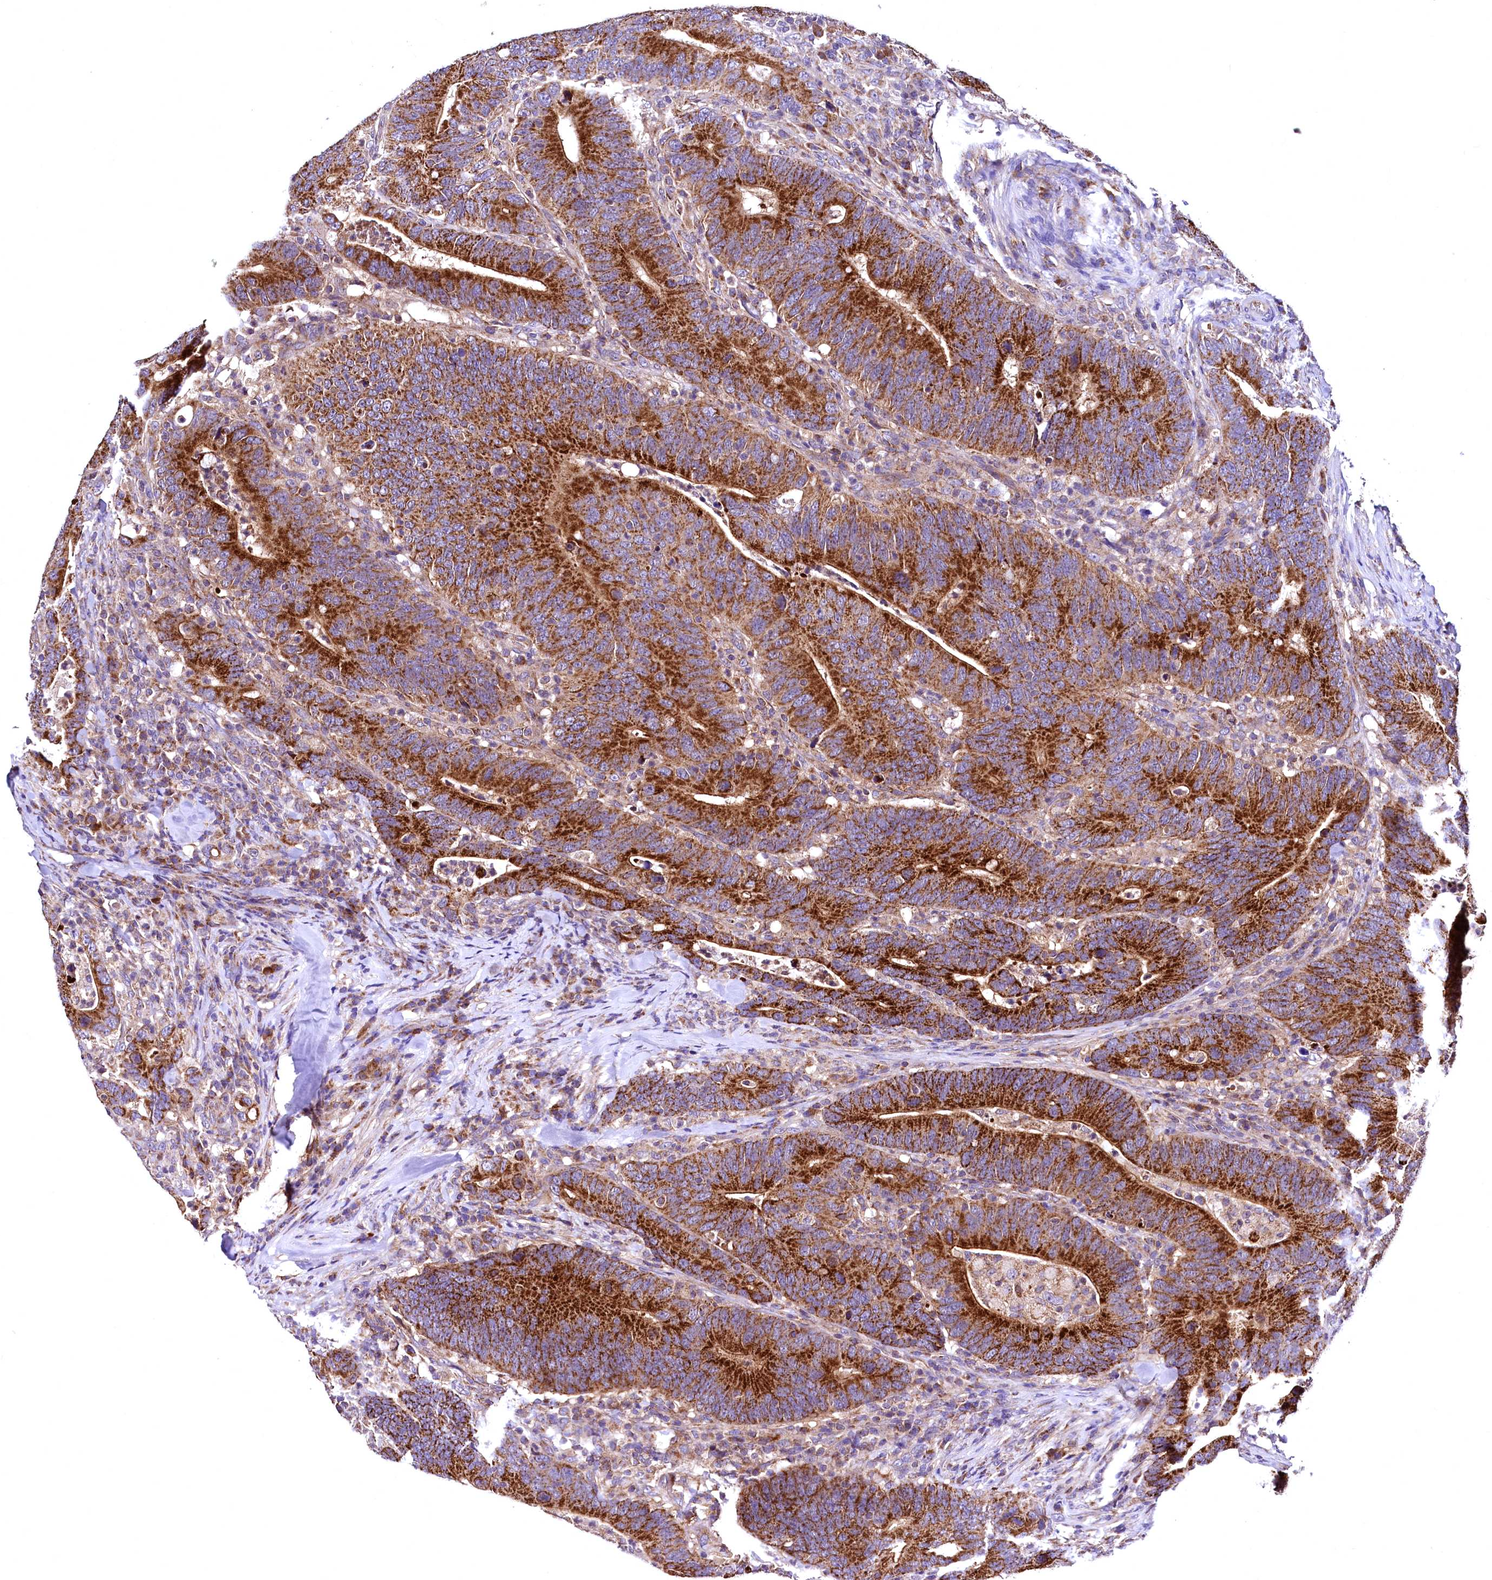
{"staining": {"intensity": "strong", "quantity": ">75%", "location": "cytoplasmic/membranous"}, "tissue": "colorectal cancer", "cell_type": "Tumor cells", "image_type": "cancer", "snomed": [{"axis": "morphology", "description": "Adenocarcinoma, NOS"}, {"axis": "topography", "description": "Colon"}], "caption": "About >75% of tumor cells in human colorectal cancer (adenocarcinoma) display strong cytoplasmic/membranous protein staining as visualized by brown immunohistochemical staining.", "gene": "MRPL57", "patient": {"sex": "female", "age": 66}}